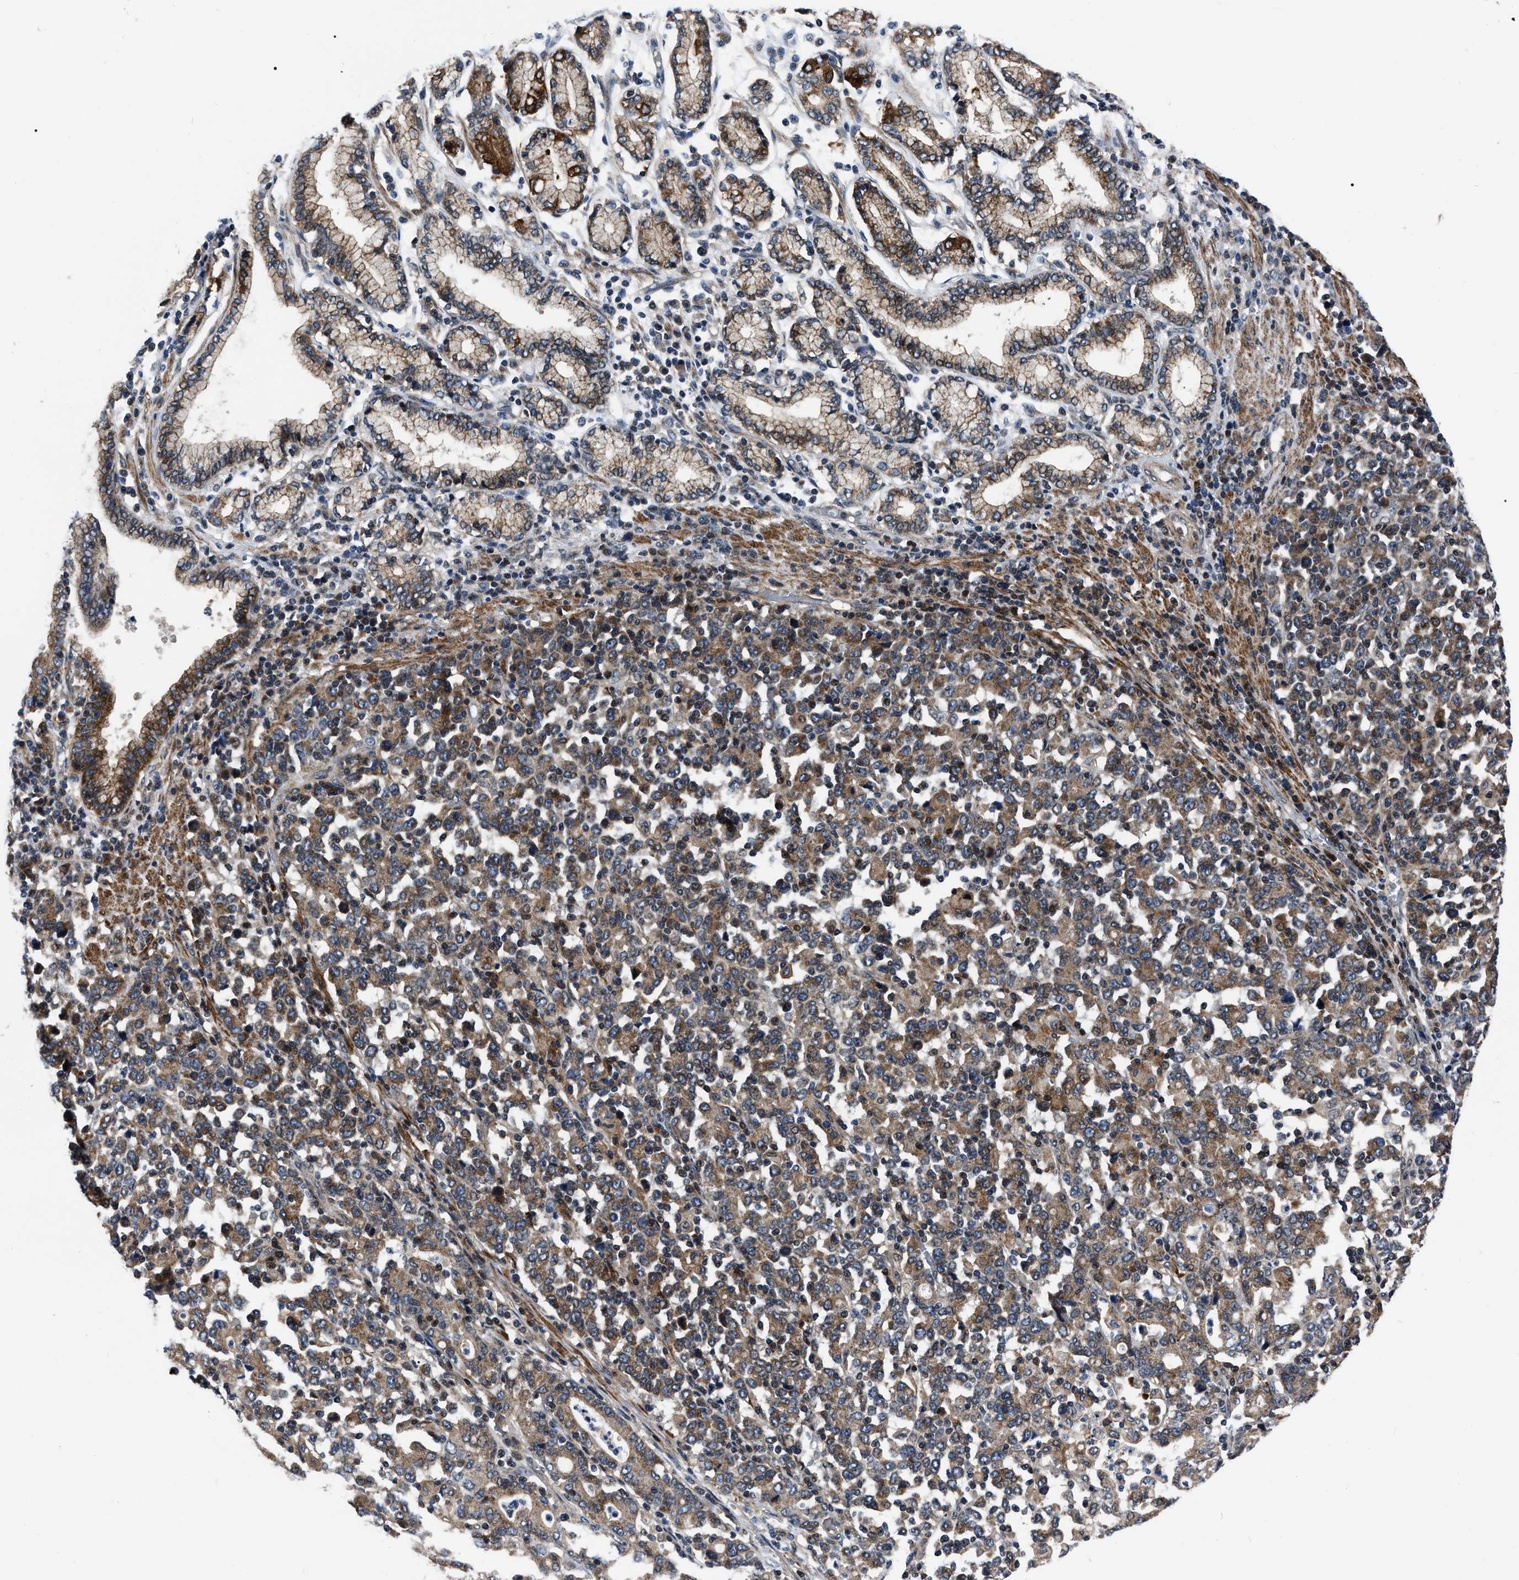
{"staining": {"intensity": "moderate", "quantity": ">75%", "location": "cytoplasmic/membranous"}, "tissue": "stomach cancer", "cell_type": "Tumor cells", "image_type": "cancer", "snomed": [{"axis": "morphology", "description": "Adenocarcinoma, NOS"}, {"axis": "topography", "description": "Stomach, upper"}], "caption": "A photomicrograph showing moderate cytoplasmic/membranous expression in about >75% of tumor cells in stomach cancer, as visualized by brown immunohistochemical staining.", "gene": "PPWD1", "patient": {"sex": "male", "age": 69}}